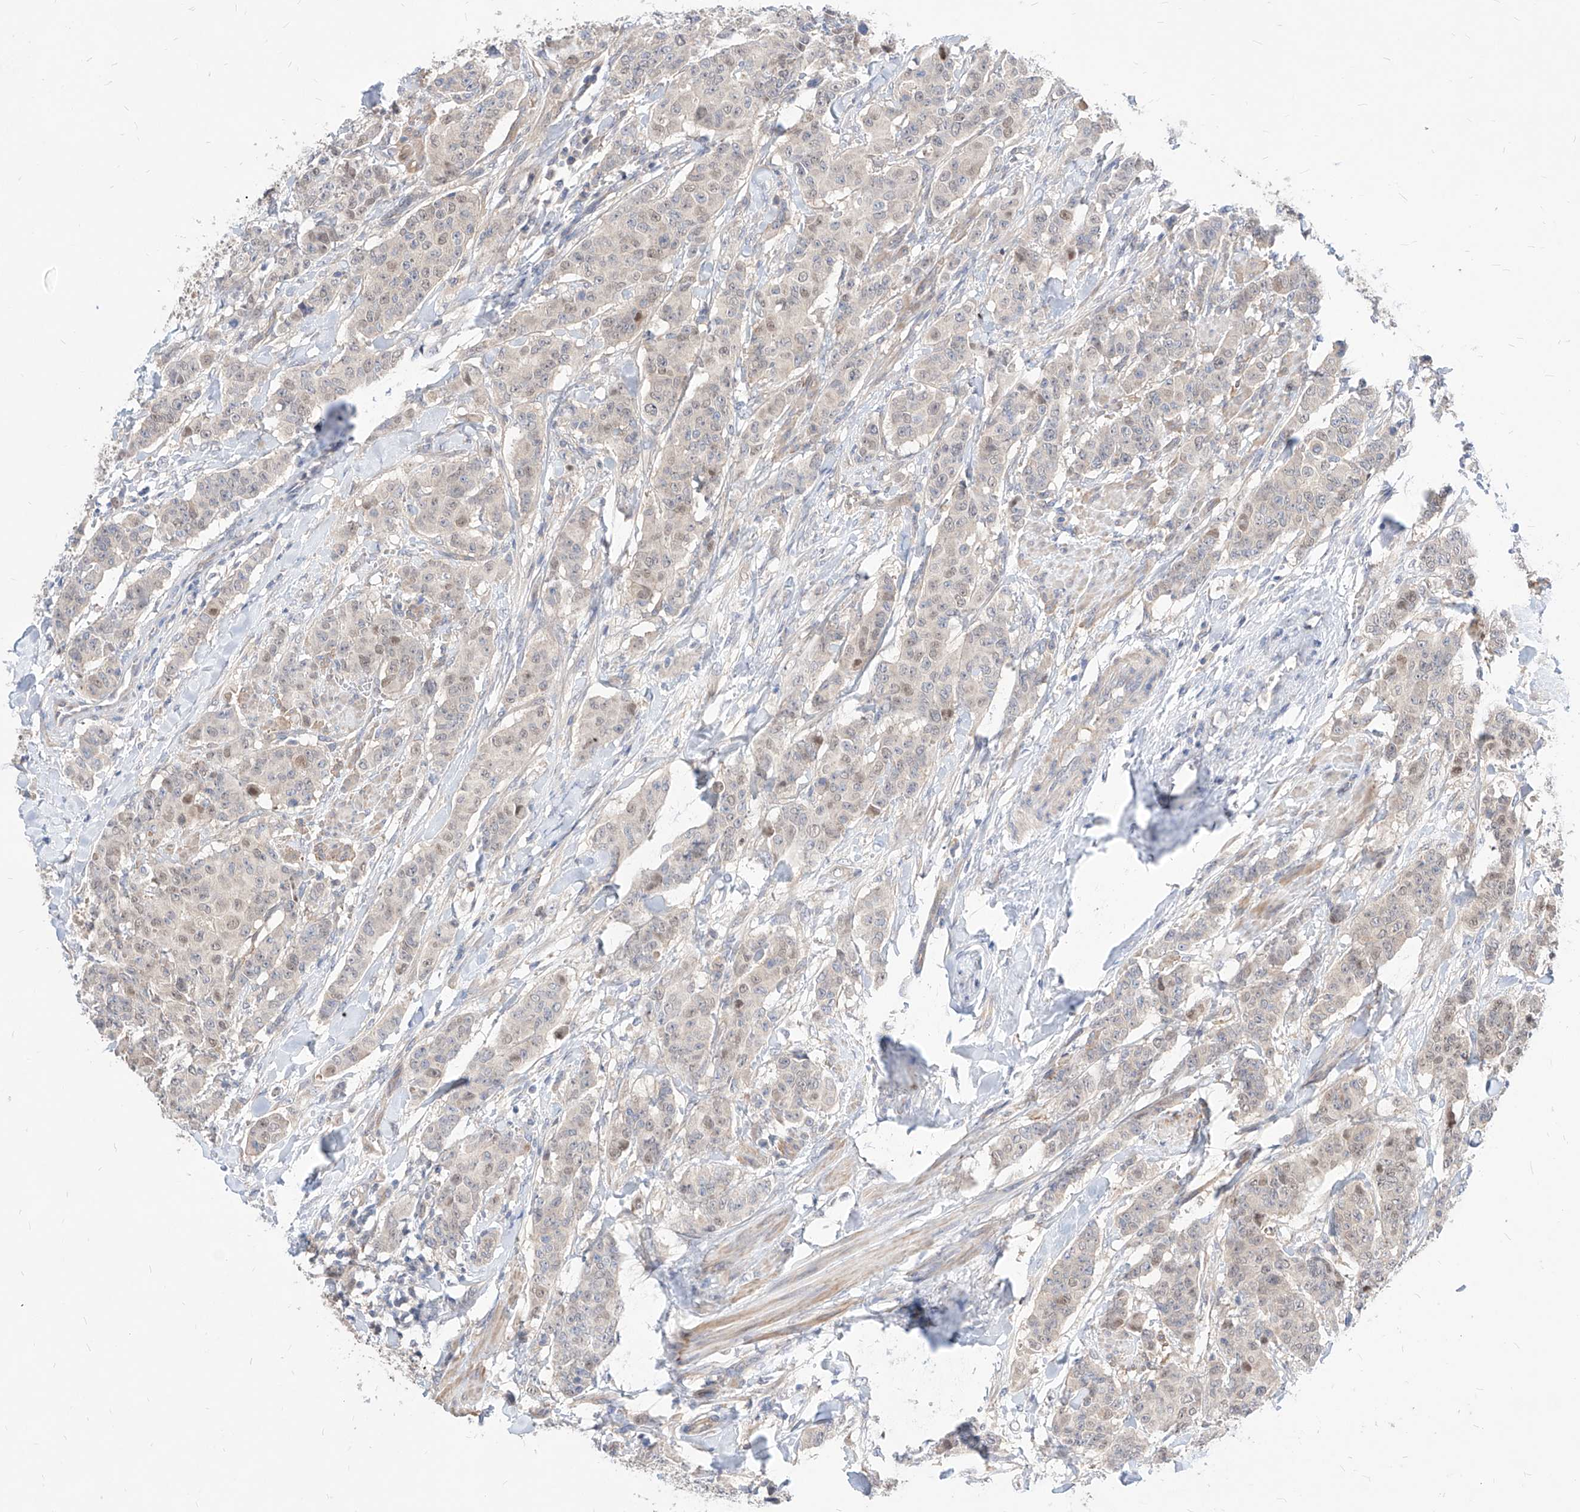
{"staining": {"intensity": "weak", "quantity": "<25%", "location": "nuclear"}, "tissue": "breast cancer", "cell_type": "Tumor cells", "image_type": "cancer", "snomed": [{"axis": "morphology", "description": "Duct carcinoma"}, {"axis": "topography", "description": "Breast"}], "caption": "A high-resolution image shows immunohistochemistry (IHC) staining of breast invasive ductal carcinoma, which exhibits no significant expression in tumor cells.", "gene": "TSNAX", "patient": {"sex": "female", "age": 40}}